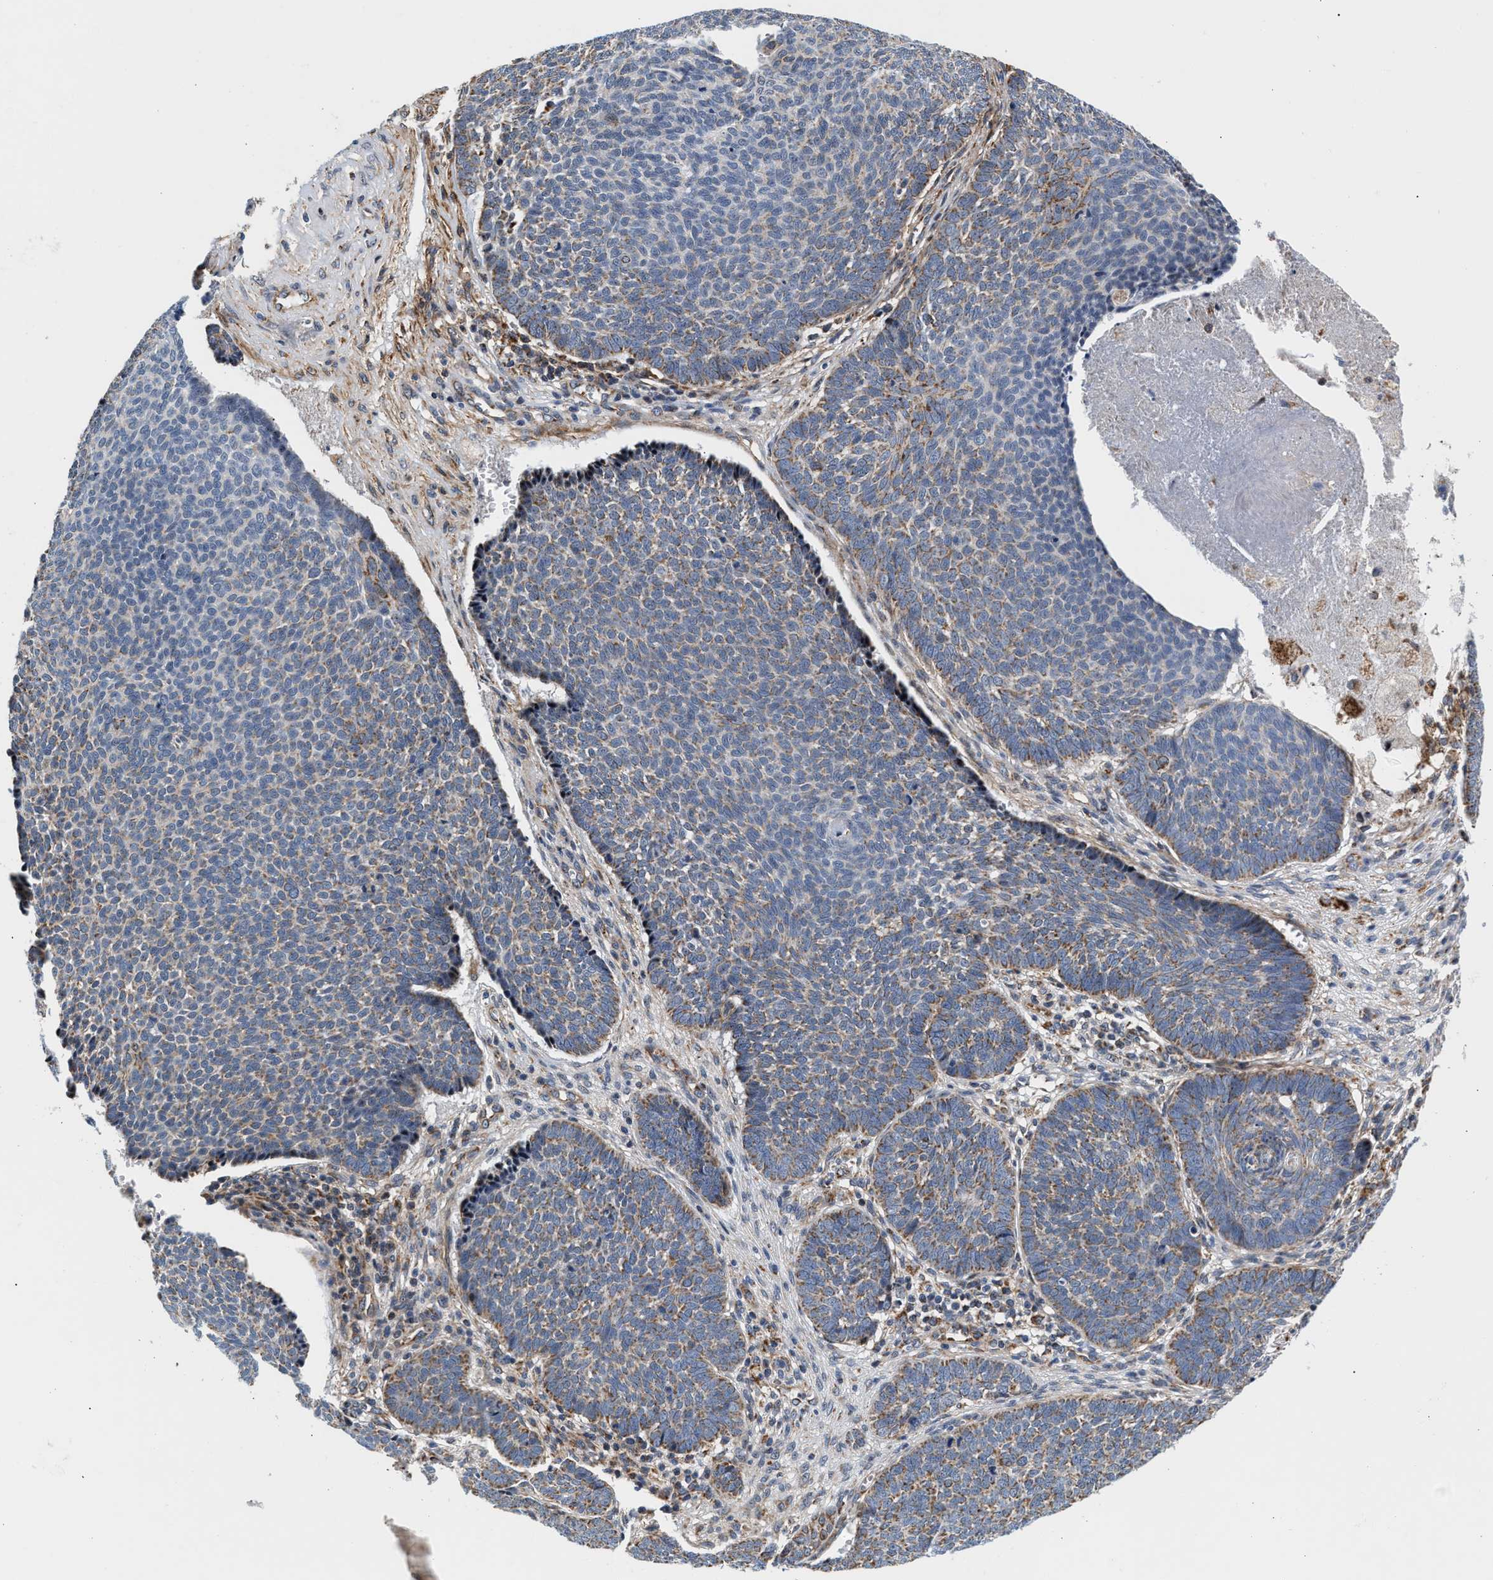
{"staining": {"intensity": "weak", "quantity": "25%-75%", "location": "cytoplasmic/membranous"}, "tissue": "skin cancer", "cell_type": "Tumor cells", "image_type": "cancer", "snomed": [{"axis": "morphology", "description": "Basal cell carcinoma"}, {"axis": "topography", "description": "Skin"}], "caption": "An image of human skin cancer (basal cell carcinoma) stained for a protein reveals weak cytoplasmic/membranous brown staining in tumor cells.", "gene": "SGK1", "patient": {"sex": "male", "age": 84}}